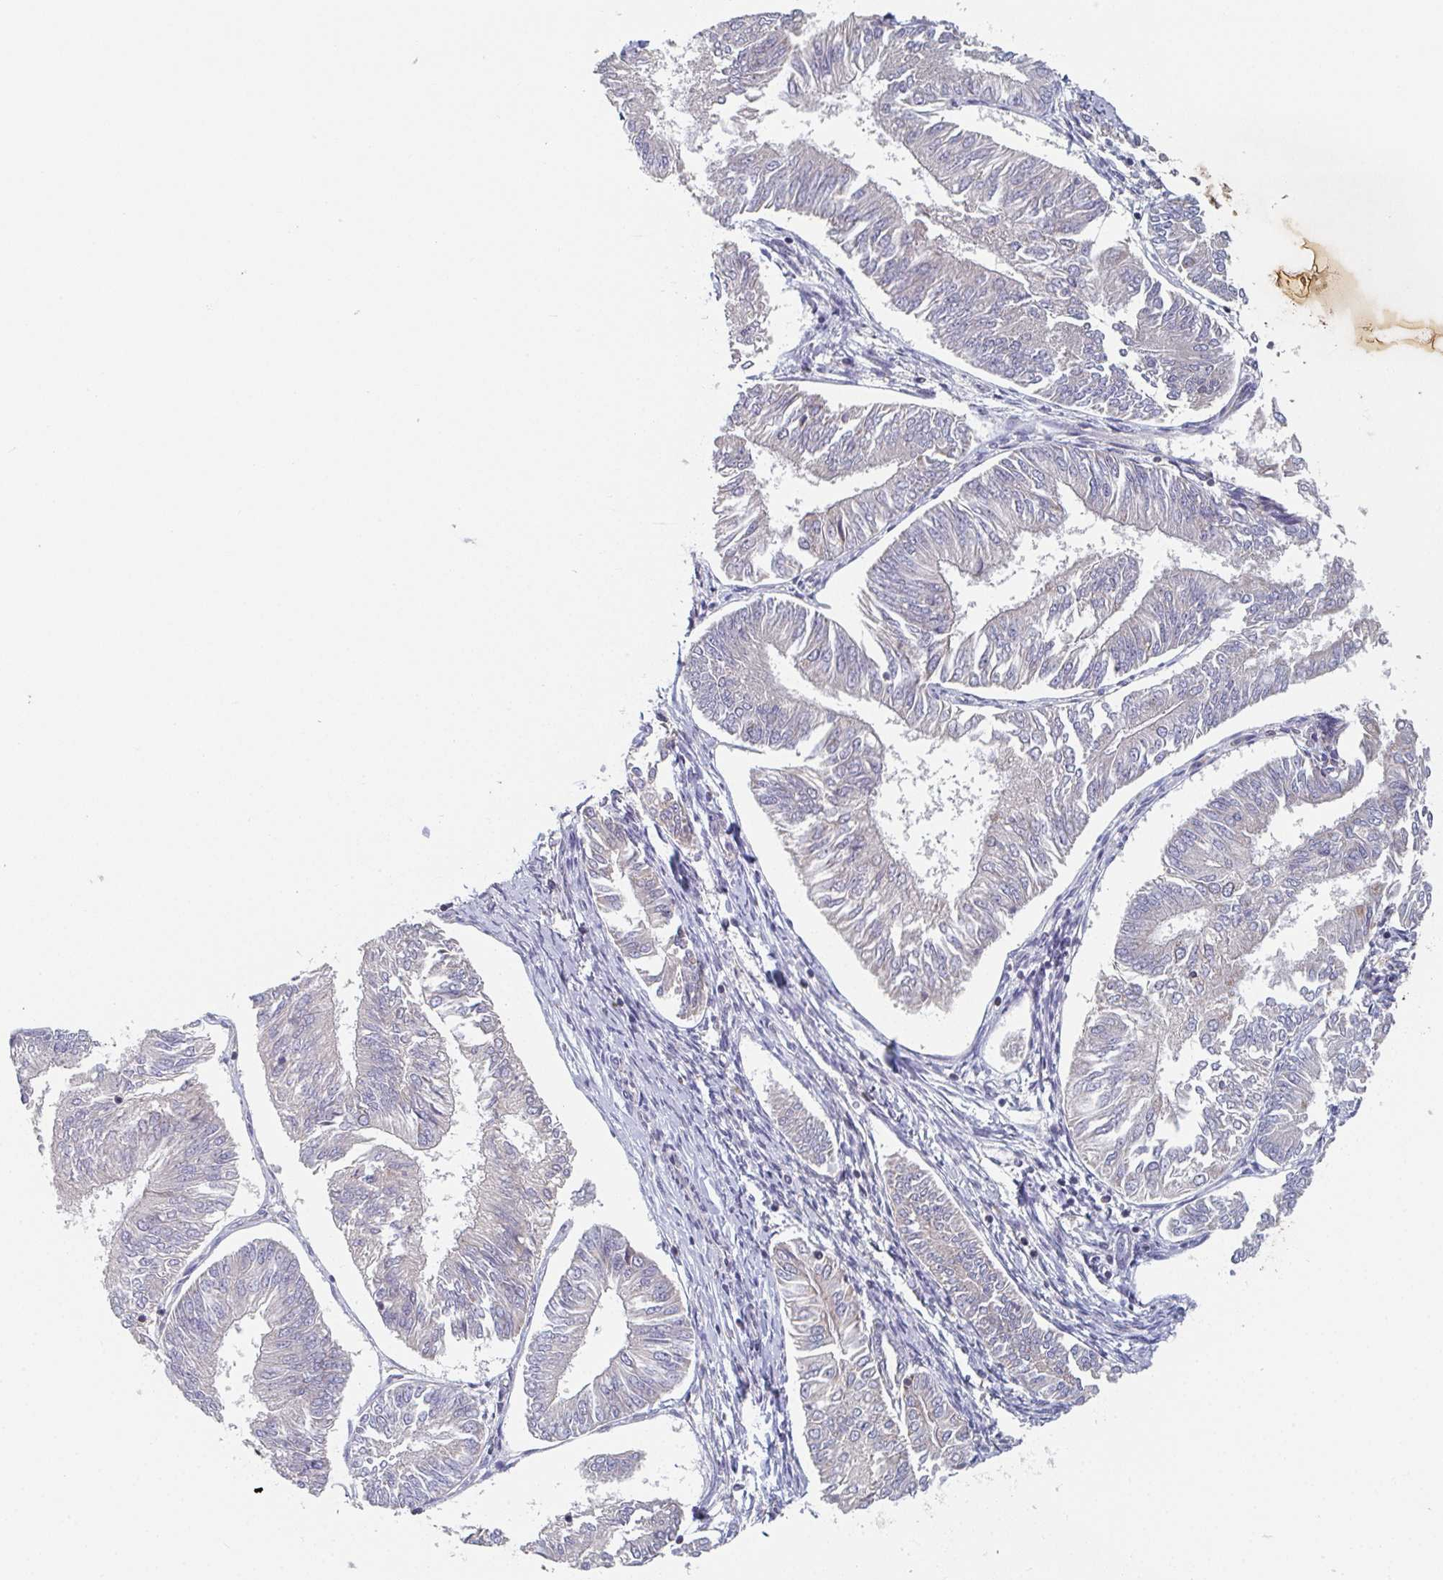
{"staining": {"intensity": "negative", "quantity": "none", "location": "none"}, "tissue": "endometrial cancer", "cell_type": "Tumor cells", "image_type": "cancer", "snomed": [{"axis": "morphology", "description": "Adenocarcinoma, NOS"}, {"axis": "topography", "description": "Endometrium"}], "caption": "High power microscopy histopathology image of an immunohistochemistry photomicrograph of endometrial cancer (adenocarcinoma), revealing no significant positivity in tumor cells.", "gene": "ELOVL1", "patient": {"sex": "female", "age": 58}}